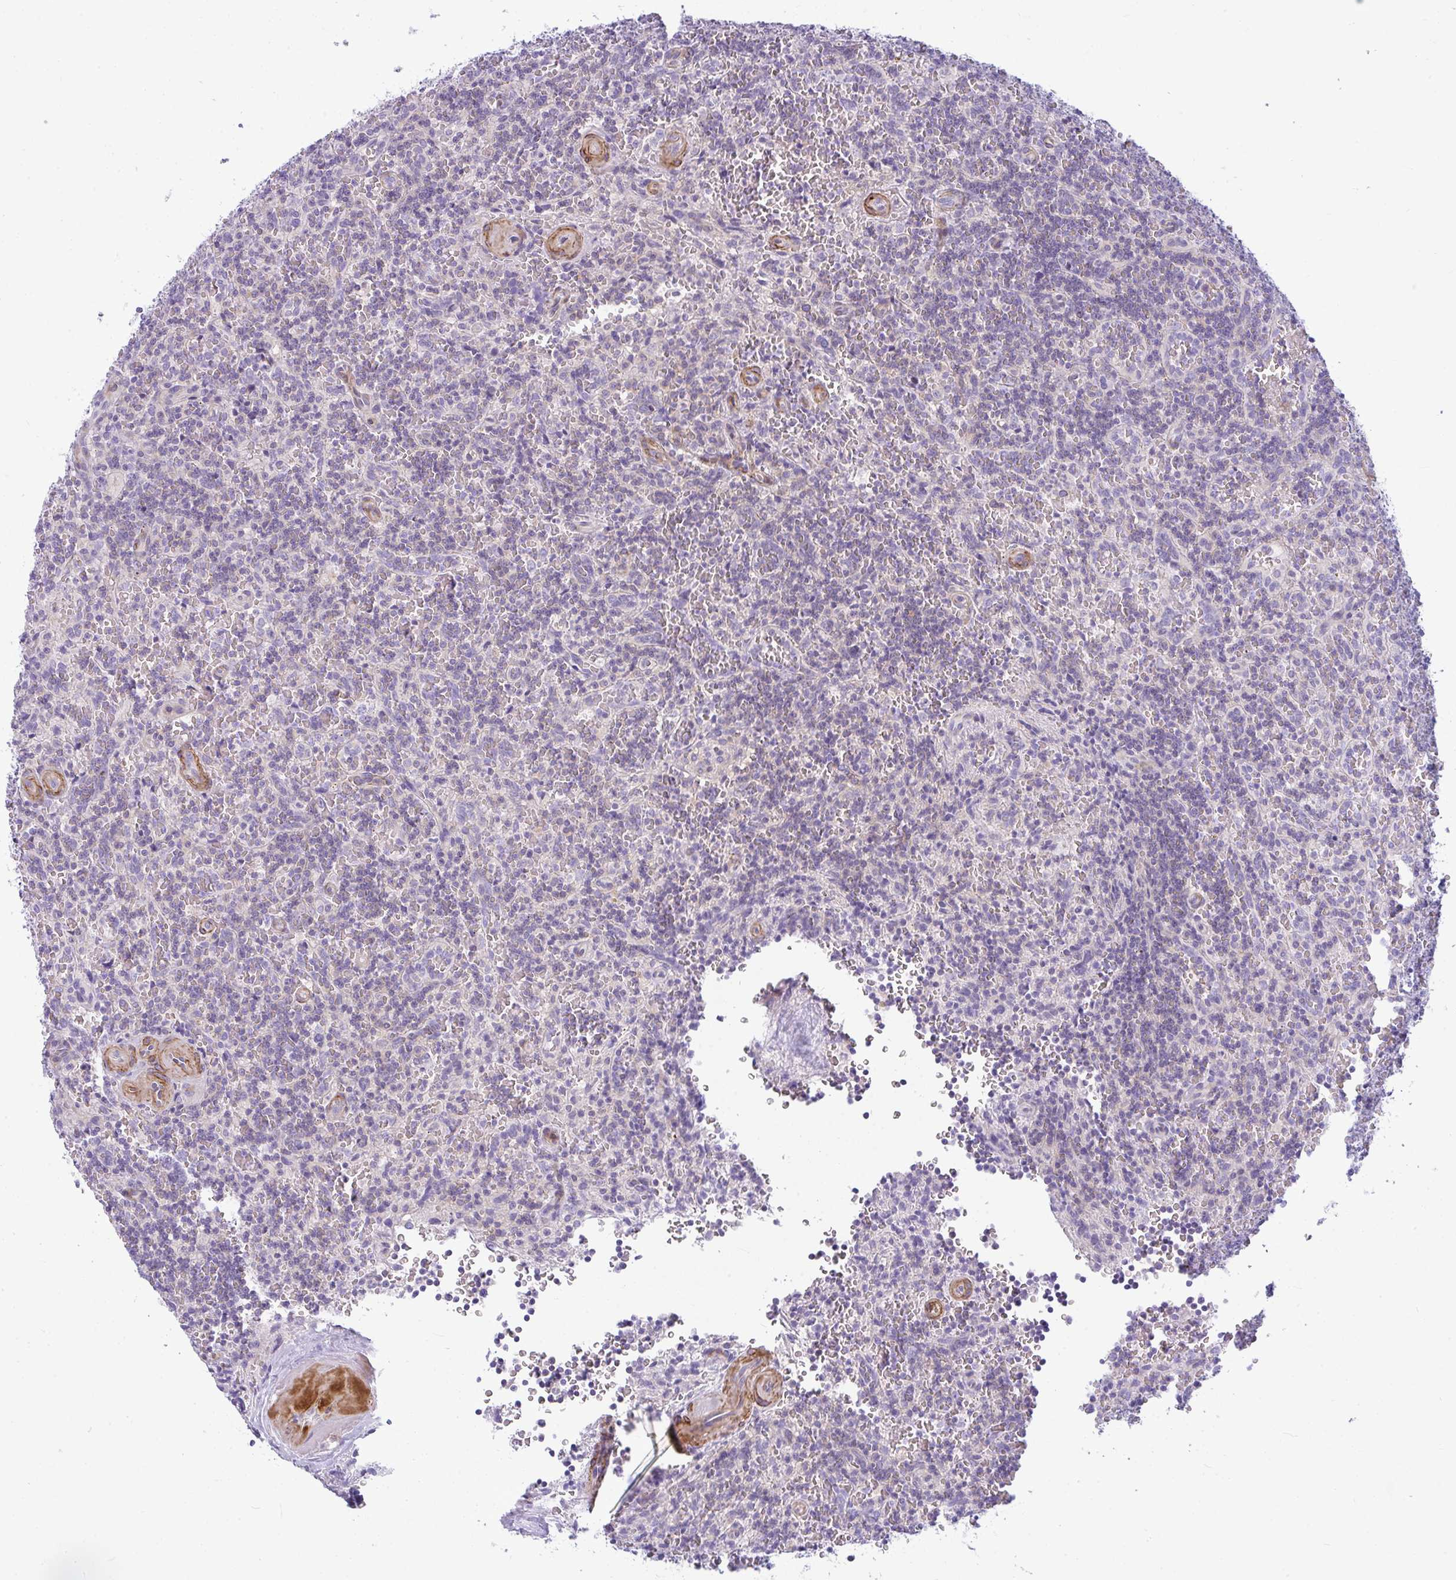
{"staining": {"intensity": "negative", "quantity": "none", "location": "none"}, "tissue": "lymphoma", "cell_type": "Tumor cells", "image_type": "cancer", "snomed": [{"axis": "morphology", "description": "Malignant lymphoma, non-Hodgkin's type, Low grade"}, {"axis": "topography", "description": "Spleen"}], "caption": "DAB immunohistochemical staining of human malignant lymphoma, non-Hodgkin's type (low-grade) reveals no significant positivity in tumor cells.", "gene": "CDRT15", "patient": {"sex": "male", "age": 73}}